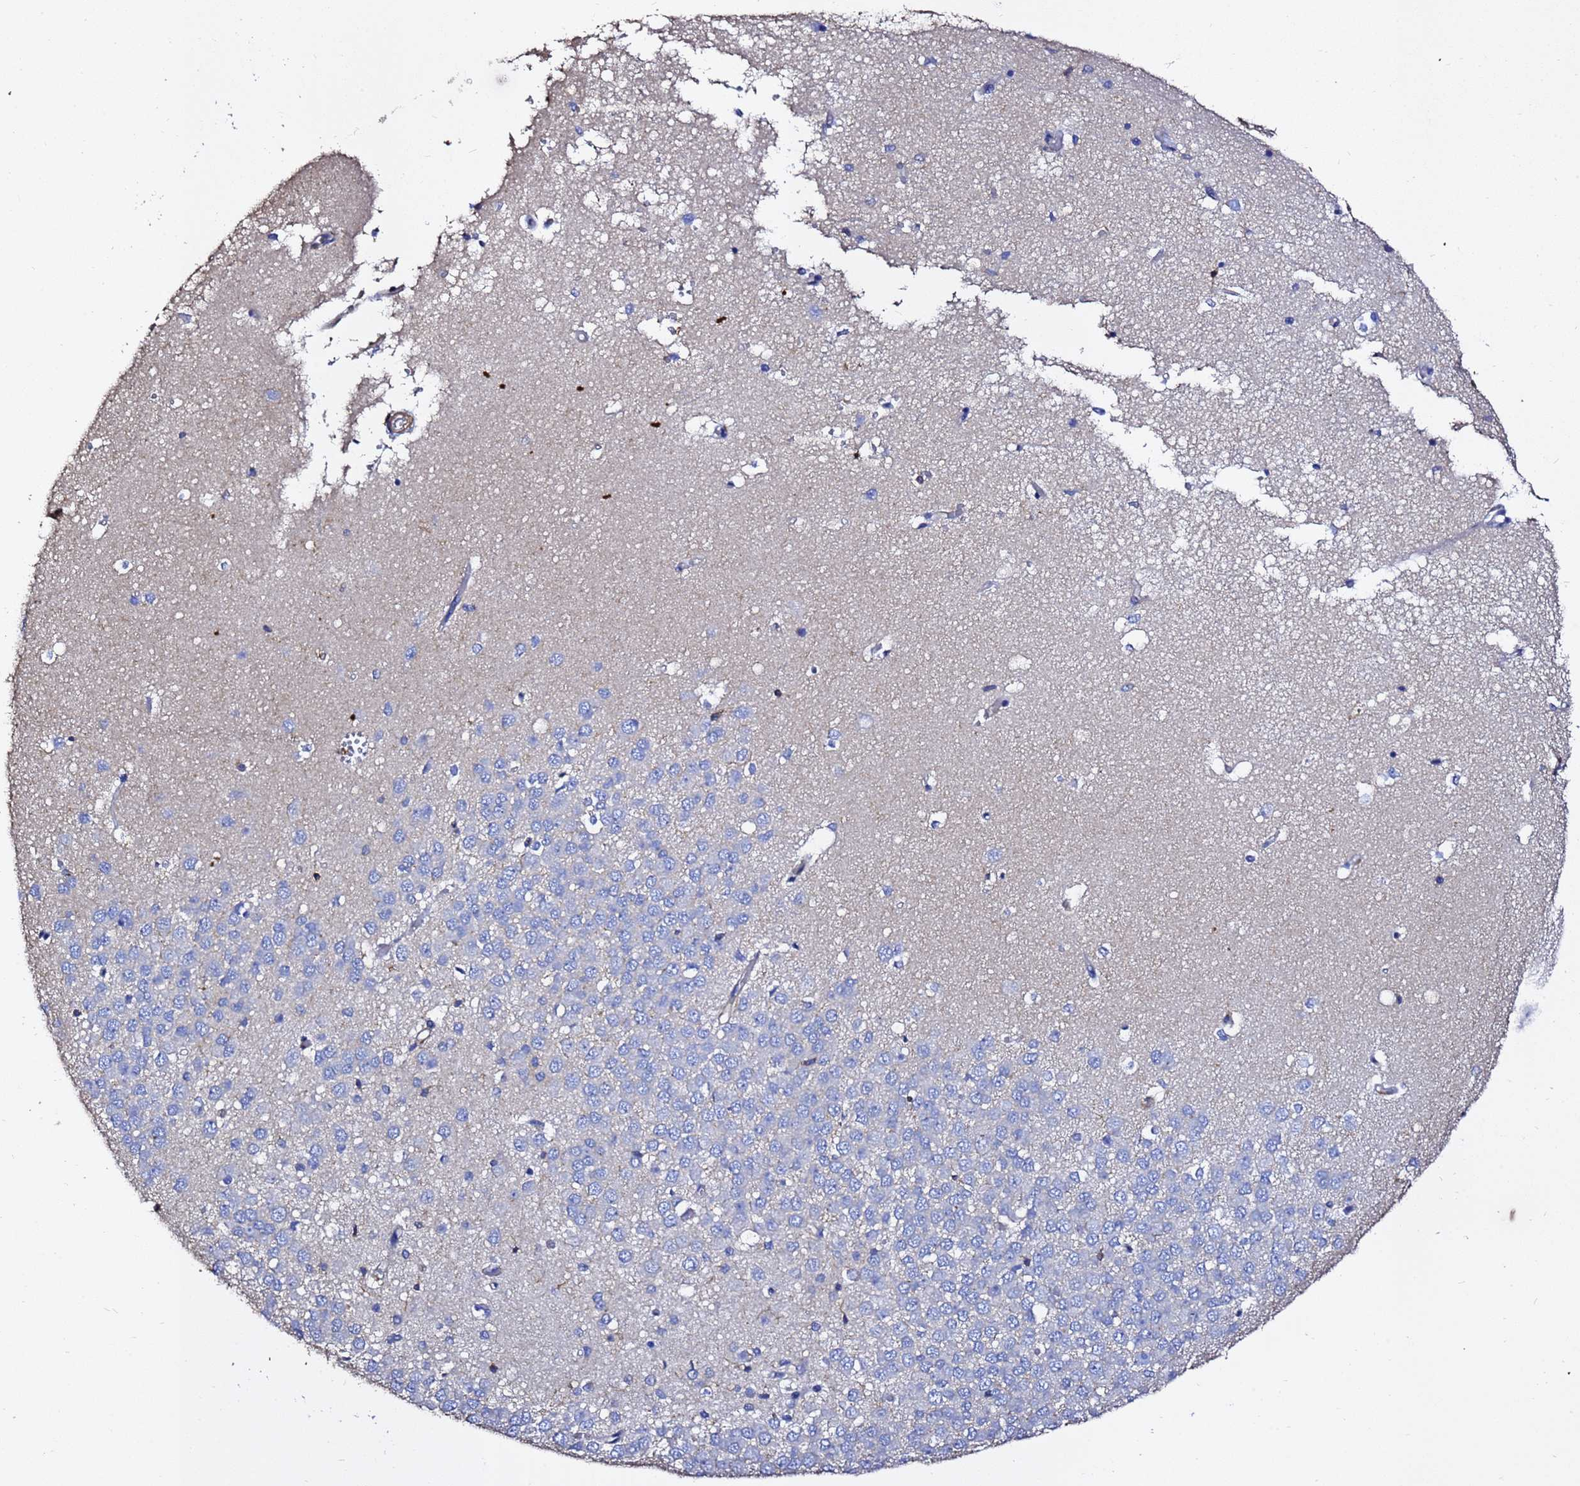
{"staining": {"intensity": "negative", "quantity": "none", "location": "none"}, "tissue": "hippocampus", "cell_type": "Glial cells", "image_type": "normal", "snomed": [{"axis": "morphology", "description": "Normal tissue, NOS"}, {"axis": "topography", "description": "Hippocampus"}], "caption": "High power microscopy histopathology image of an immunohistochemistry photomicrograph of normal hippocampus, revealing no significant staining in glial cells. Brightfield microscopy of immunohistochemistry stained with DAB (3,3'-diaminobenzidine) (brown) and hematoxylin (blue), captured at high magnification.", "gene": "ACTA1", "patient": {"sex": "male", "age": 45}}